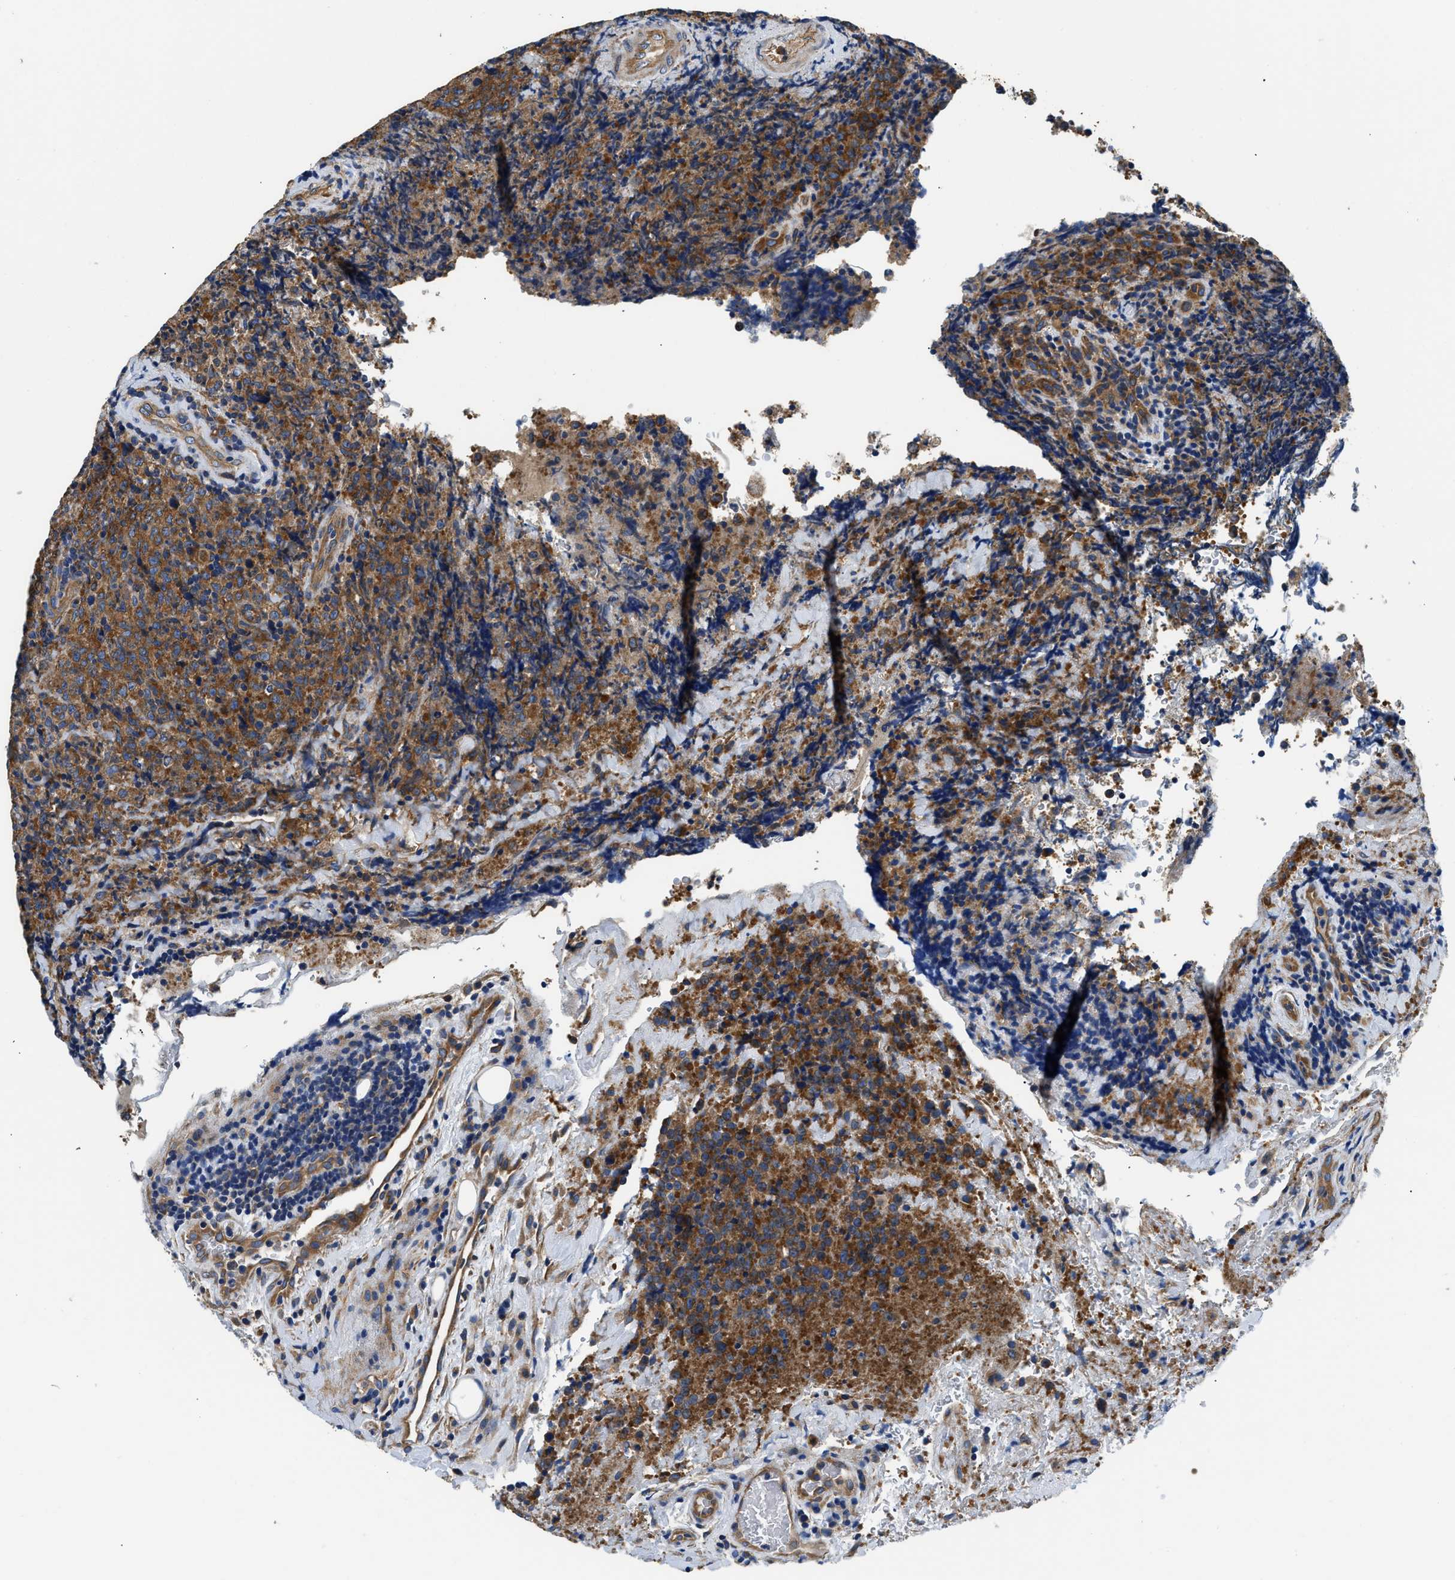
{"staining": {"intensity": "moderate", "quantity": ">75%", "location": "cytoplasmic/membranous"}, "tissue": "lymphoma", "cell_type": "Tumor cells", "image_type": "cancer", "snomed": [{"axis": "morphology", "description": "Malignant lymphoma, non-Hodgkin's type, High grade"}, {"axis": "topography", "description": "Tonsil"}], "caption": "Malignant lymphoma, non-Hodgkin's type (high-grade) stained with DAB immunohistochemistry (IHC) demonstrates medium levels of moderate cytoplasmic/membranous expression in approximately >75% of tumor cells.", "gene": "CSDE1", "patient": {"sex": "female", "age": 36}}